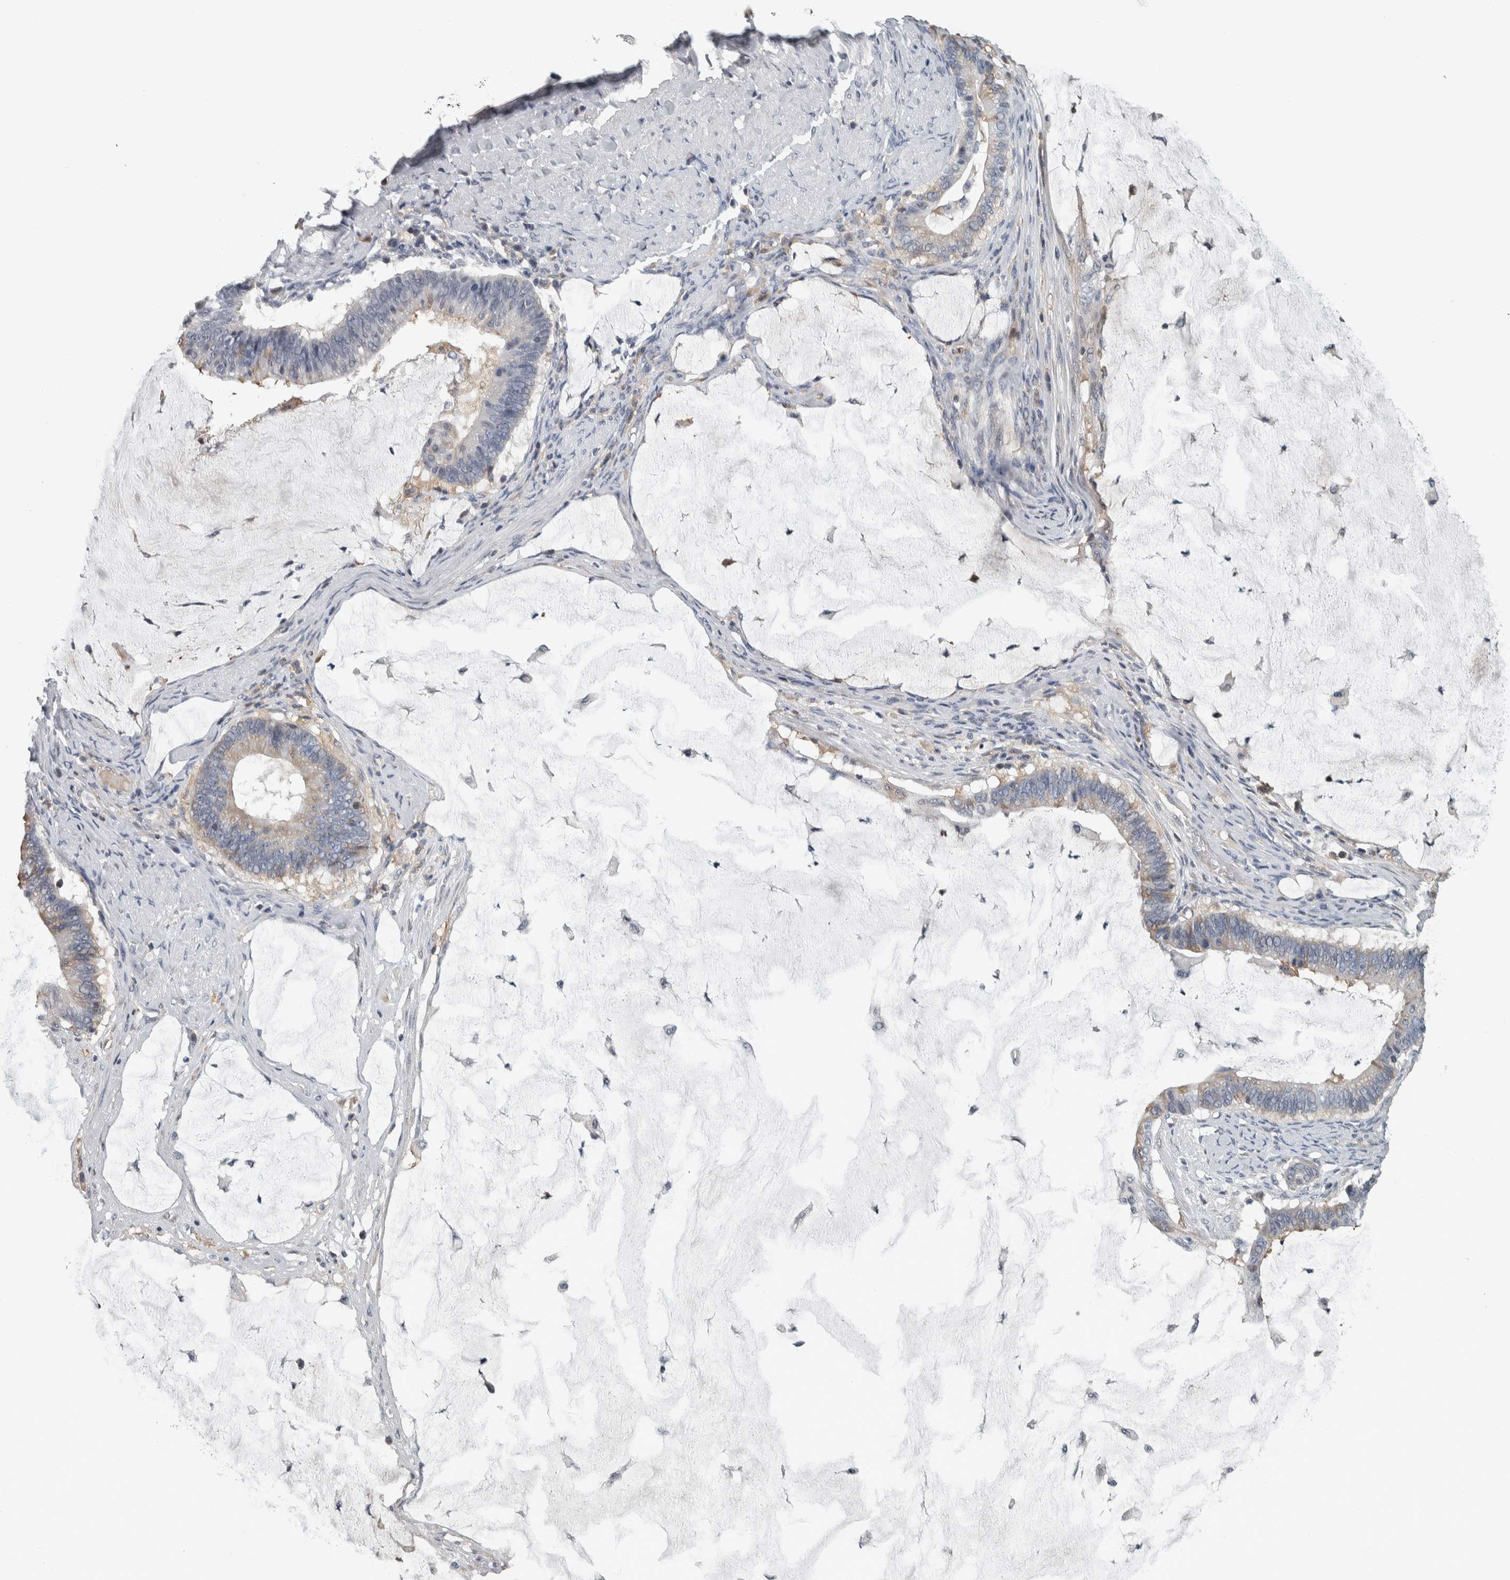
{"staining": {"intensity": "weak", "quantity": "<25%", "location": "cytoplasmic/membranous"}, "tissue": "ovarian cancer", "cell_type": "Tumor cells", "image_type": "cancer", "snomed": [{"axis": "morphology", "description": "Cystadenocarcinoma, mucinous, NOS"}, {"axis": "topography", "description": "Ovary"}], "caption": "This histopathology image is of mucinous cystadenocarcinoma (ovarian) stained with immunohistochemistry (IHC) to label a protein in brown with the nuclei are counter-stained blue. There is no positivity in tumor cells.", "gene": "CAVIN4", "patient": {"sex": "female", "age": 61}}